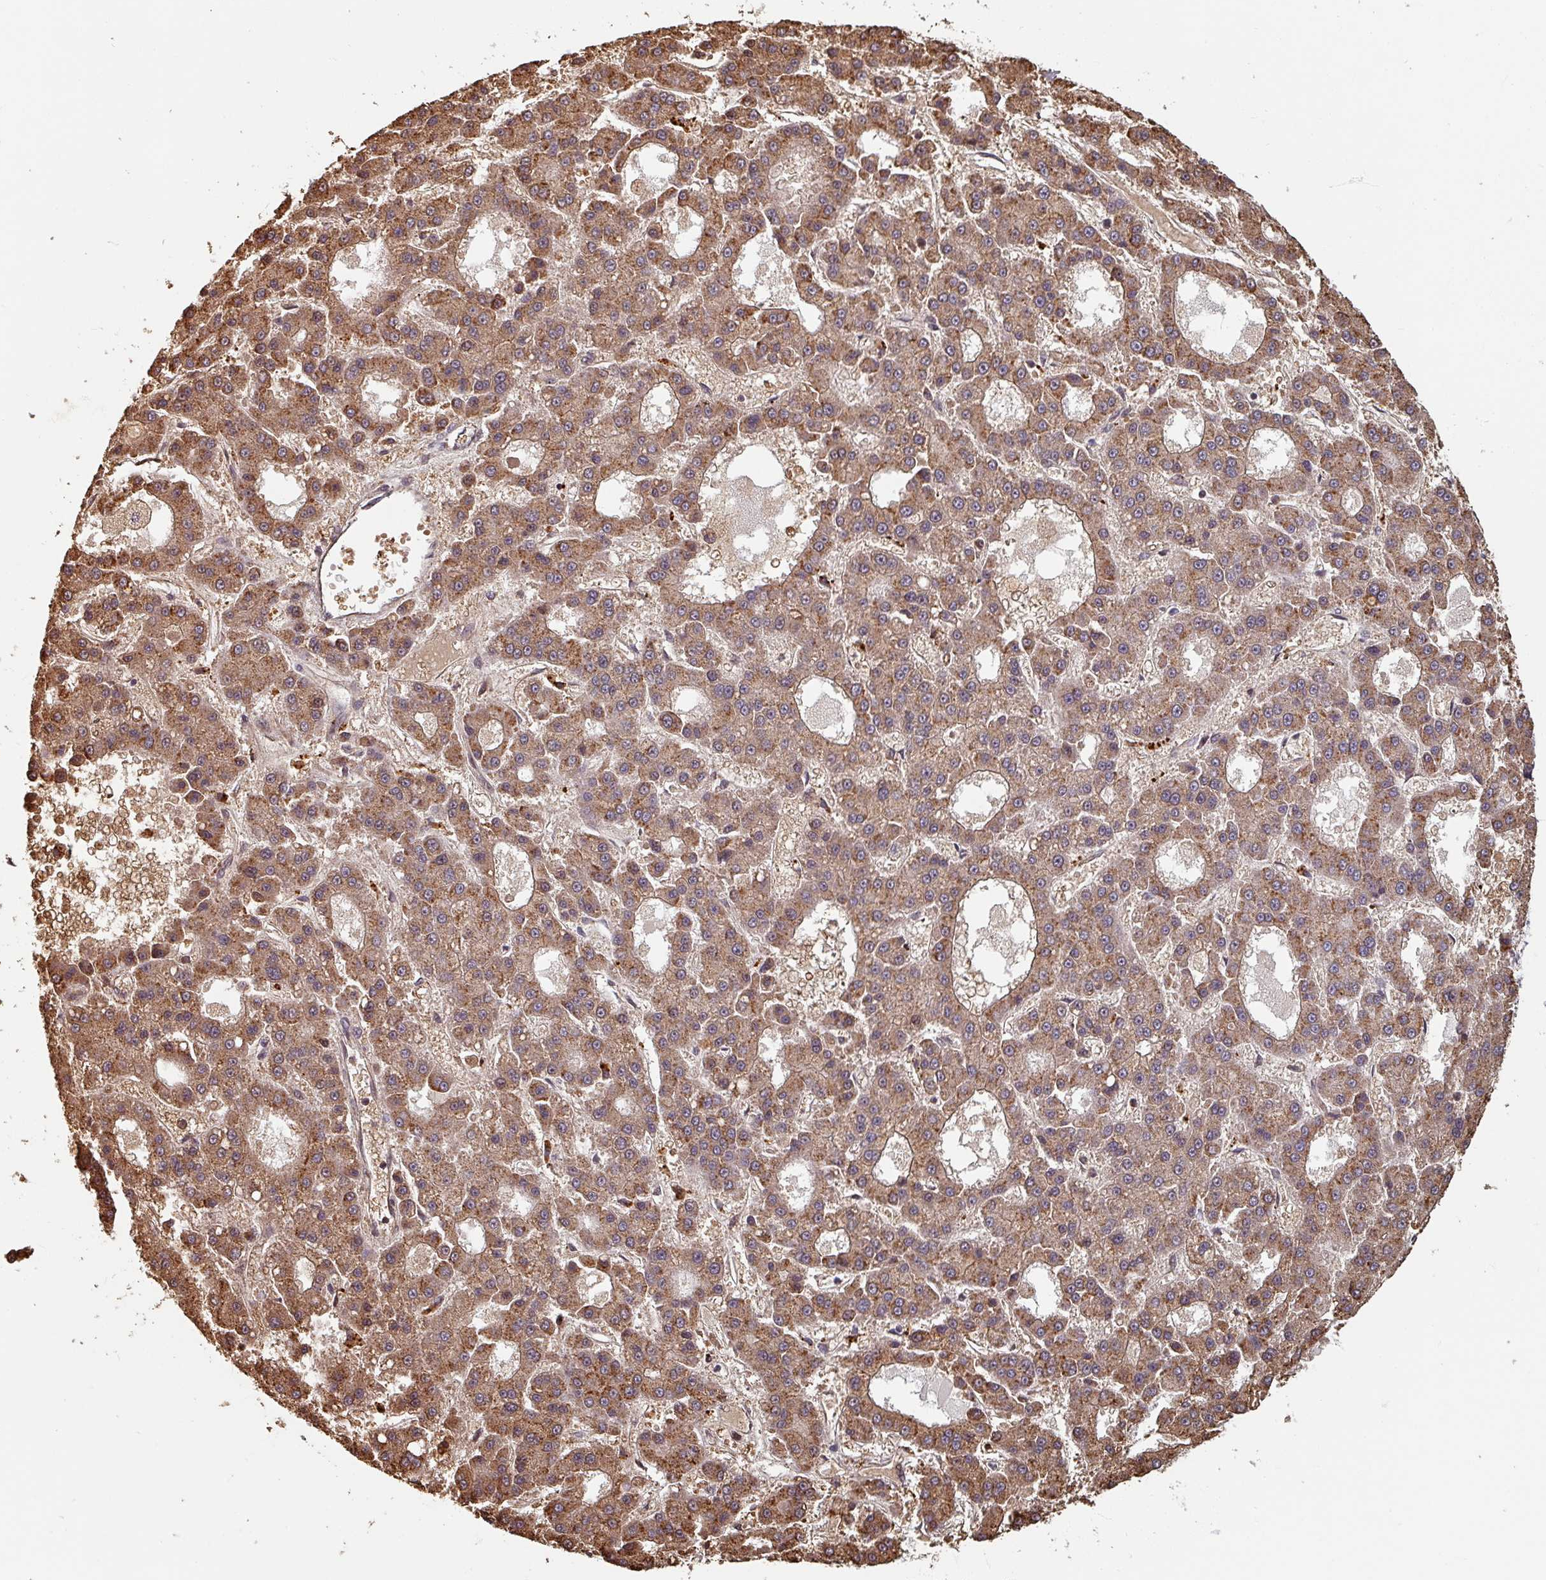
{"staining": {"intensity": "moderate", "quantity": ">75%", "location": "cytoplasmic/membranous"}, "tissue": "liver cancer", "cell_type": "Tumor cells", "image_type": "cancer", "snomed": [{"axis": "morphology", "description": "Carcinoma, Hepatocellular, NOS"}, {"axis": "topography", "description": "Liver"}], "caption": "Human hepatocellular carcinoma (liver) stained for a protein (brown) reveals moderate cytoplasmic/membranous positive positivity in about >75% of tumor cells.", "gene": "EID1", "patient": {"sex": "male", "age": 70}}